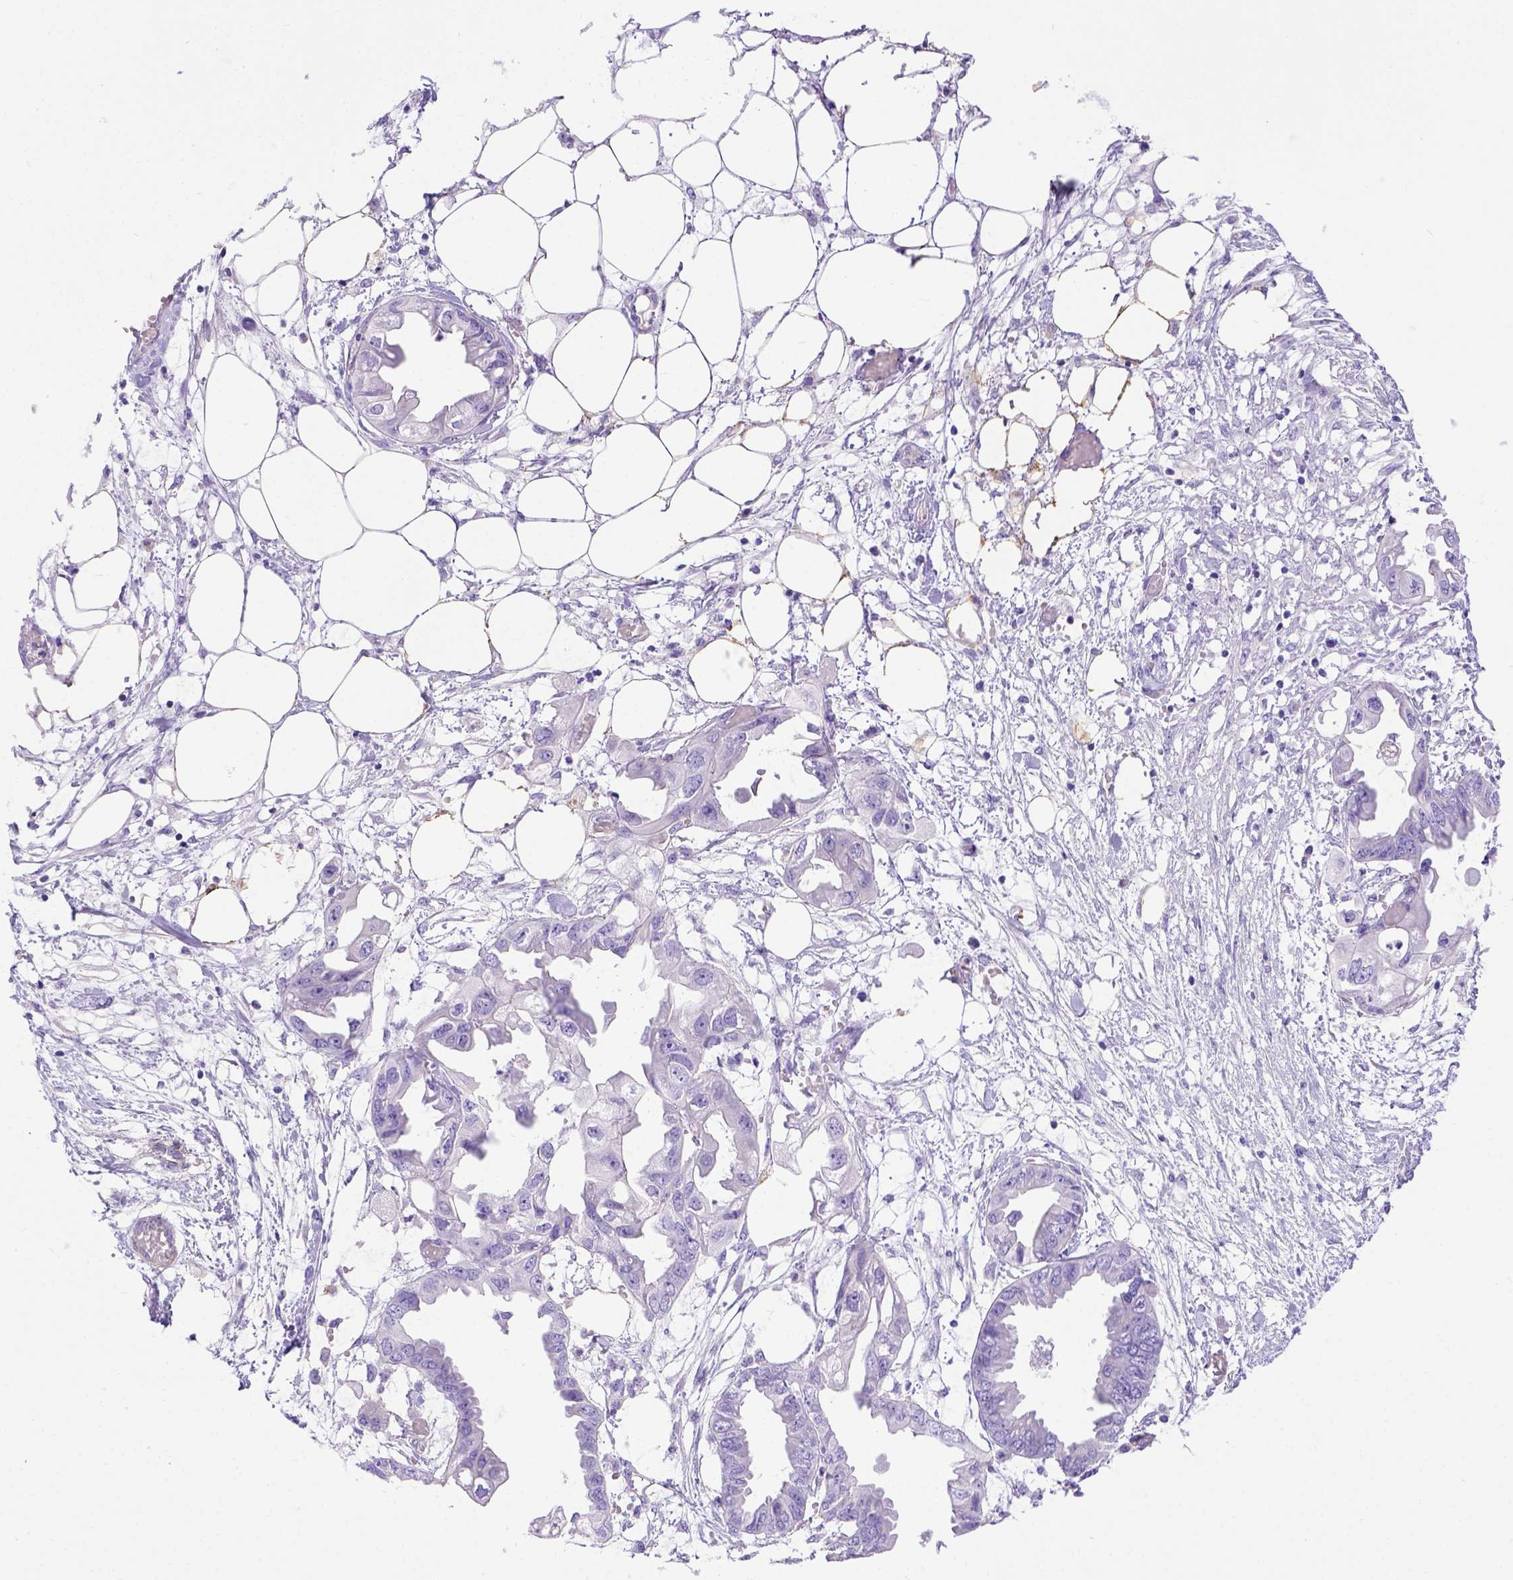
{"staining": {"intensity": "negative", "quantity": "none", "location": "none"}, "tissue": "endometrial cancer", "cell_type": "Tumor cells", "image_type": "cancer", "snomed": [{"axis": "morphology", "description": "Adenocarcinoma, NOS"}, {"axis": "morphology", "description": "Adenocarcinoma, metastatic, NOS"}, {"axis": "topography", "description": "Adipose tissue"}, {"axis": "topography", "description": "Endometrium"}], "caption": "The histopathology image demonstrates no significant staining in tumor cells of endometrial cancer (adenocarcinoma). (DAB IHC, high magnification).", "gene": "LRRC18", "patient": {"sex": "female", "age": 67}}